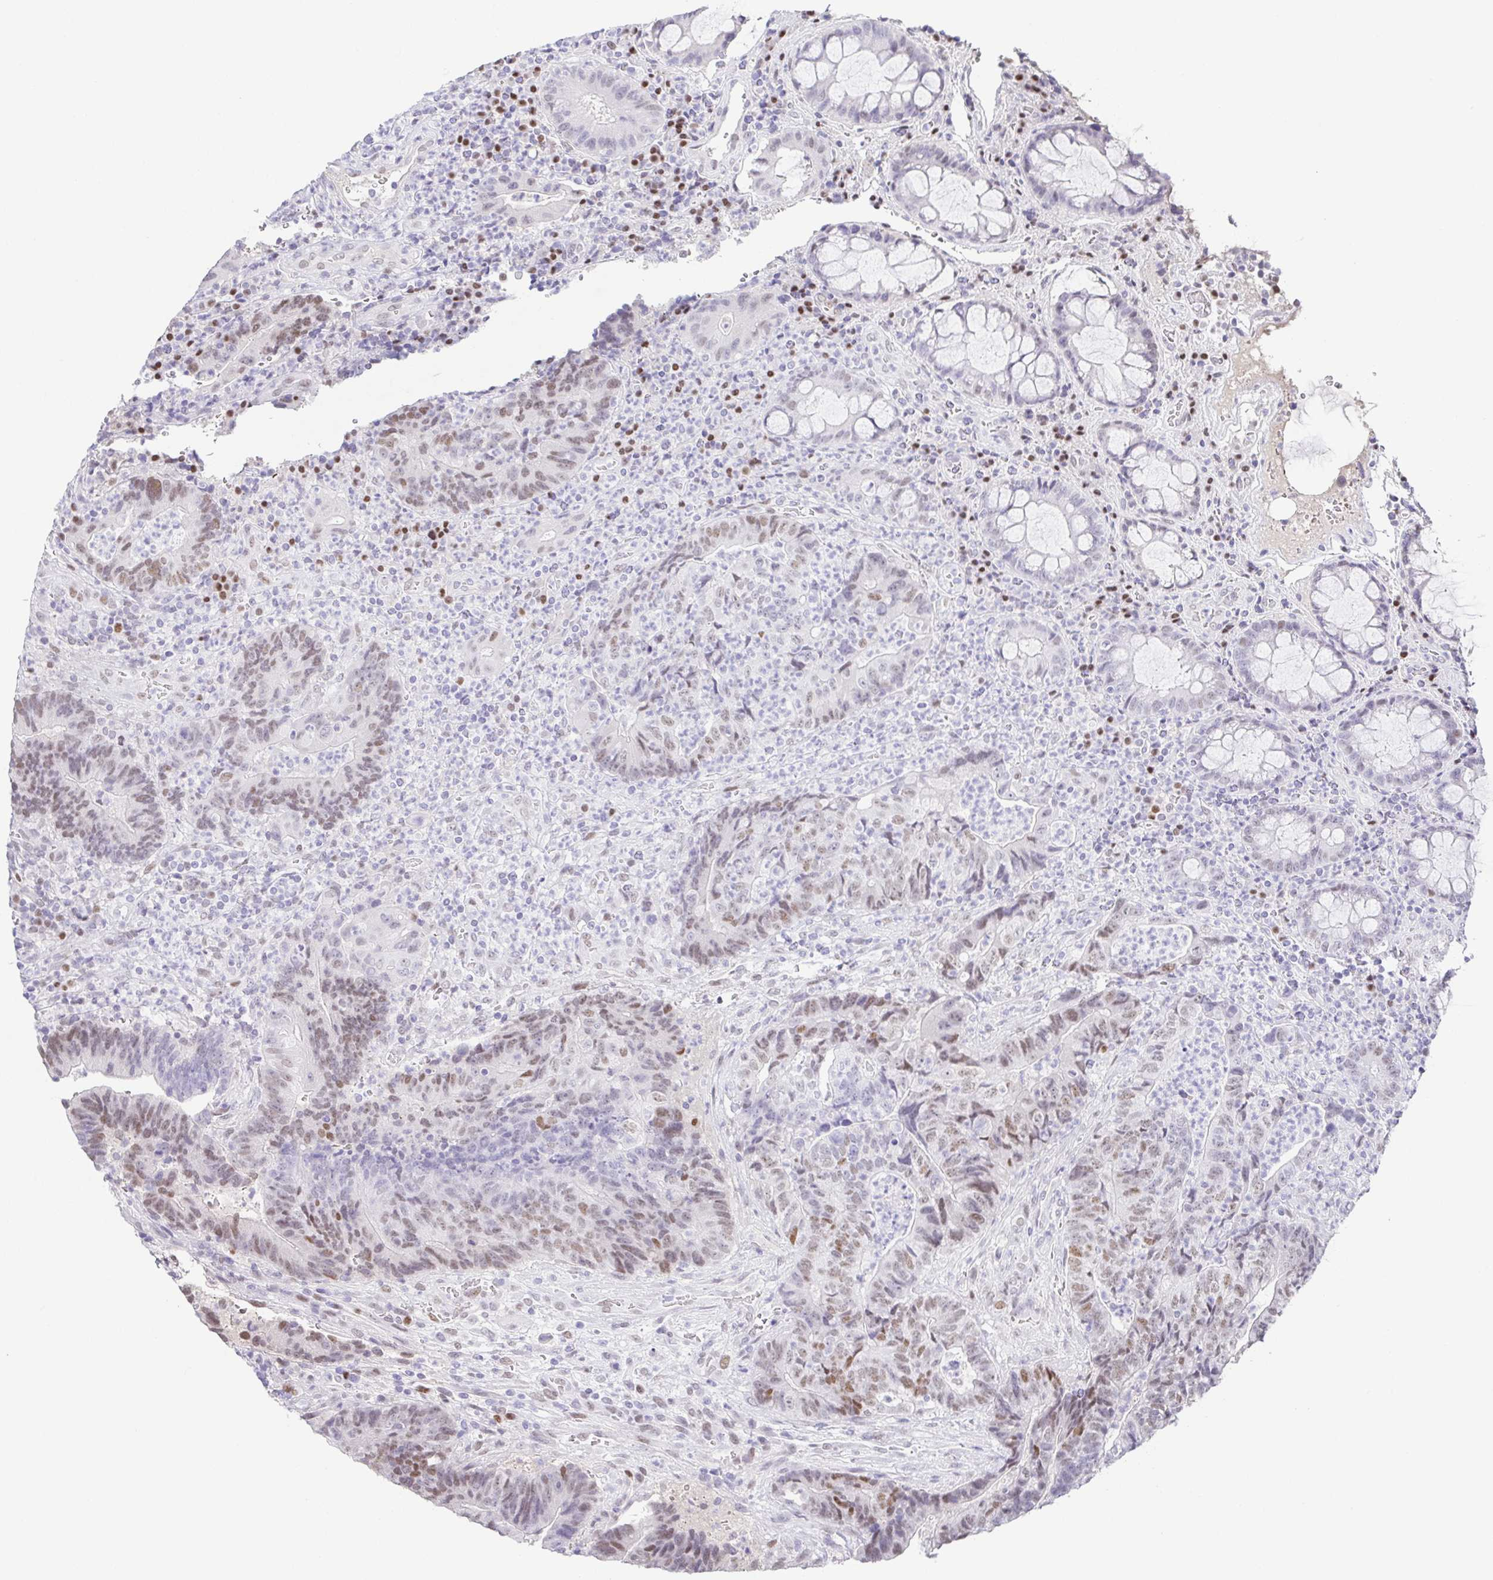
{"staining": {"intensity": "moderate", "quantity": "25%-75%", "location": "nuclear"}, "tissue": "colorectal cancer", "cell_type": "Tumor cells", "image_type": "cancer", "snomed": [{"axis": "morphology", "description": "Normal tissue, NOS"}, {"axis": "morphology", "description": "Adenocarcinoma, NOS"}, {"axis": "topography", "description": "Colon"}], "caption": "Tumor cells display medium levels of moderate nuclear staining in approximately 25%-75% of cells in colorectal cancer (adenocarcinoma).", "gene": "TCF3", "patient": {"sex": "female", "age": 48}}